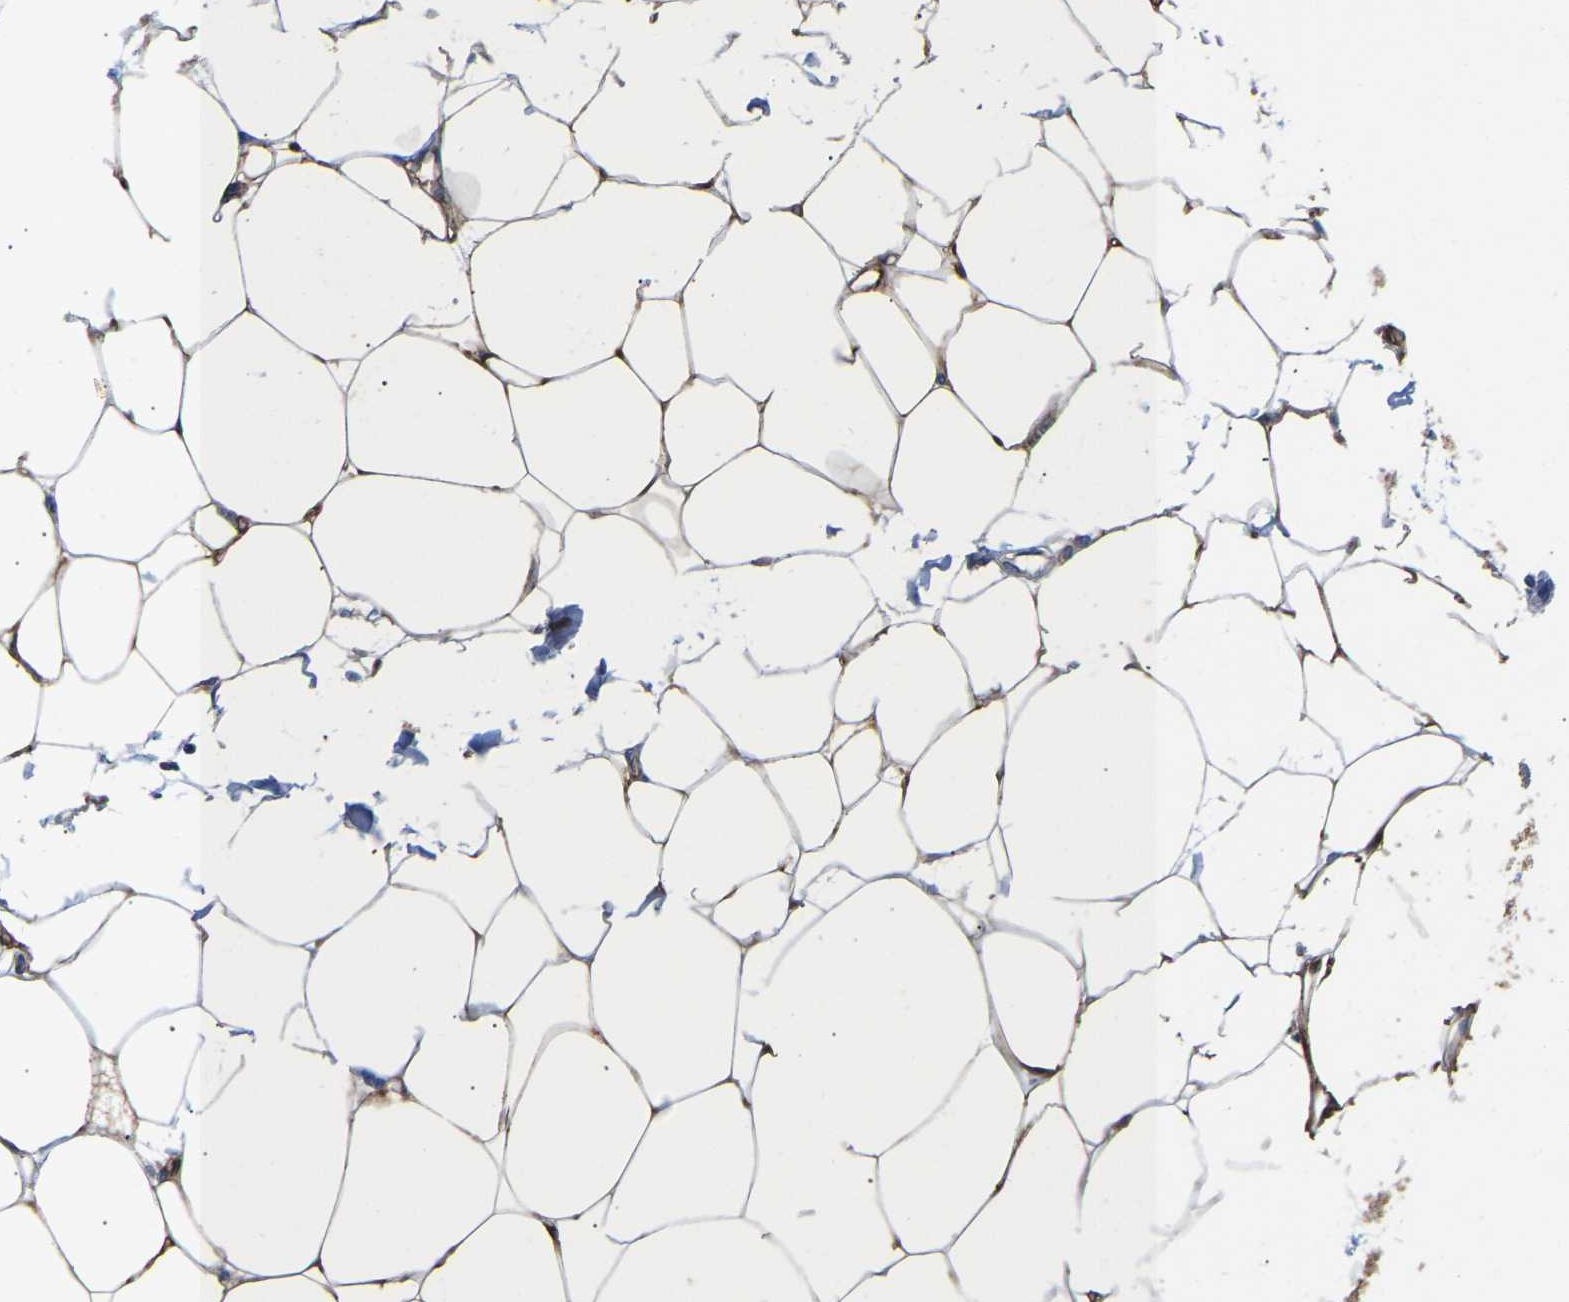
{"staining": {"intensity": "moderate", "quantity": ">75%", "location": "cytoplasmic/membranous"}, "tissue": "adipose tissue", "cell_type": "Adipocytes", "image_type": "normal", "snomed": [{"axis": "morphology", "description": "Normal tissue, NOS"}, {"axis": "morphology", "description": "Adenocarcinoma, NOS"}, {"axis": "topography", "description": "Colon"}, {"axis": "topography", "description": "Peripheral nerve tissue"}], "caption": "An immunohistochemistry (IHC) histopathology image of unremarkable tissue is shown. Protein staining in brown highlights moderate cytoplasmic/membranous positivity in adipose tissue within adipocytes. The staining is performed using DAB brown chromogen to label protein expression. The nuclei are counter-stained blue using hematoxylin.", "gene": "ABCA10", "patient": {"sex": "male", "age": 14}}